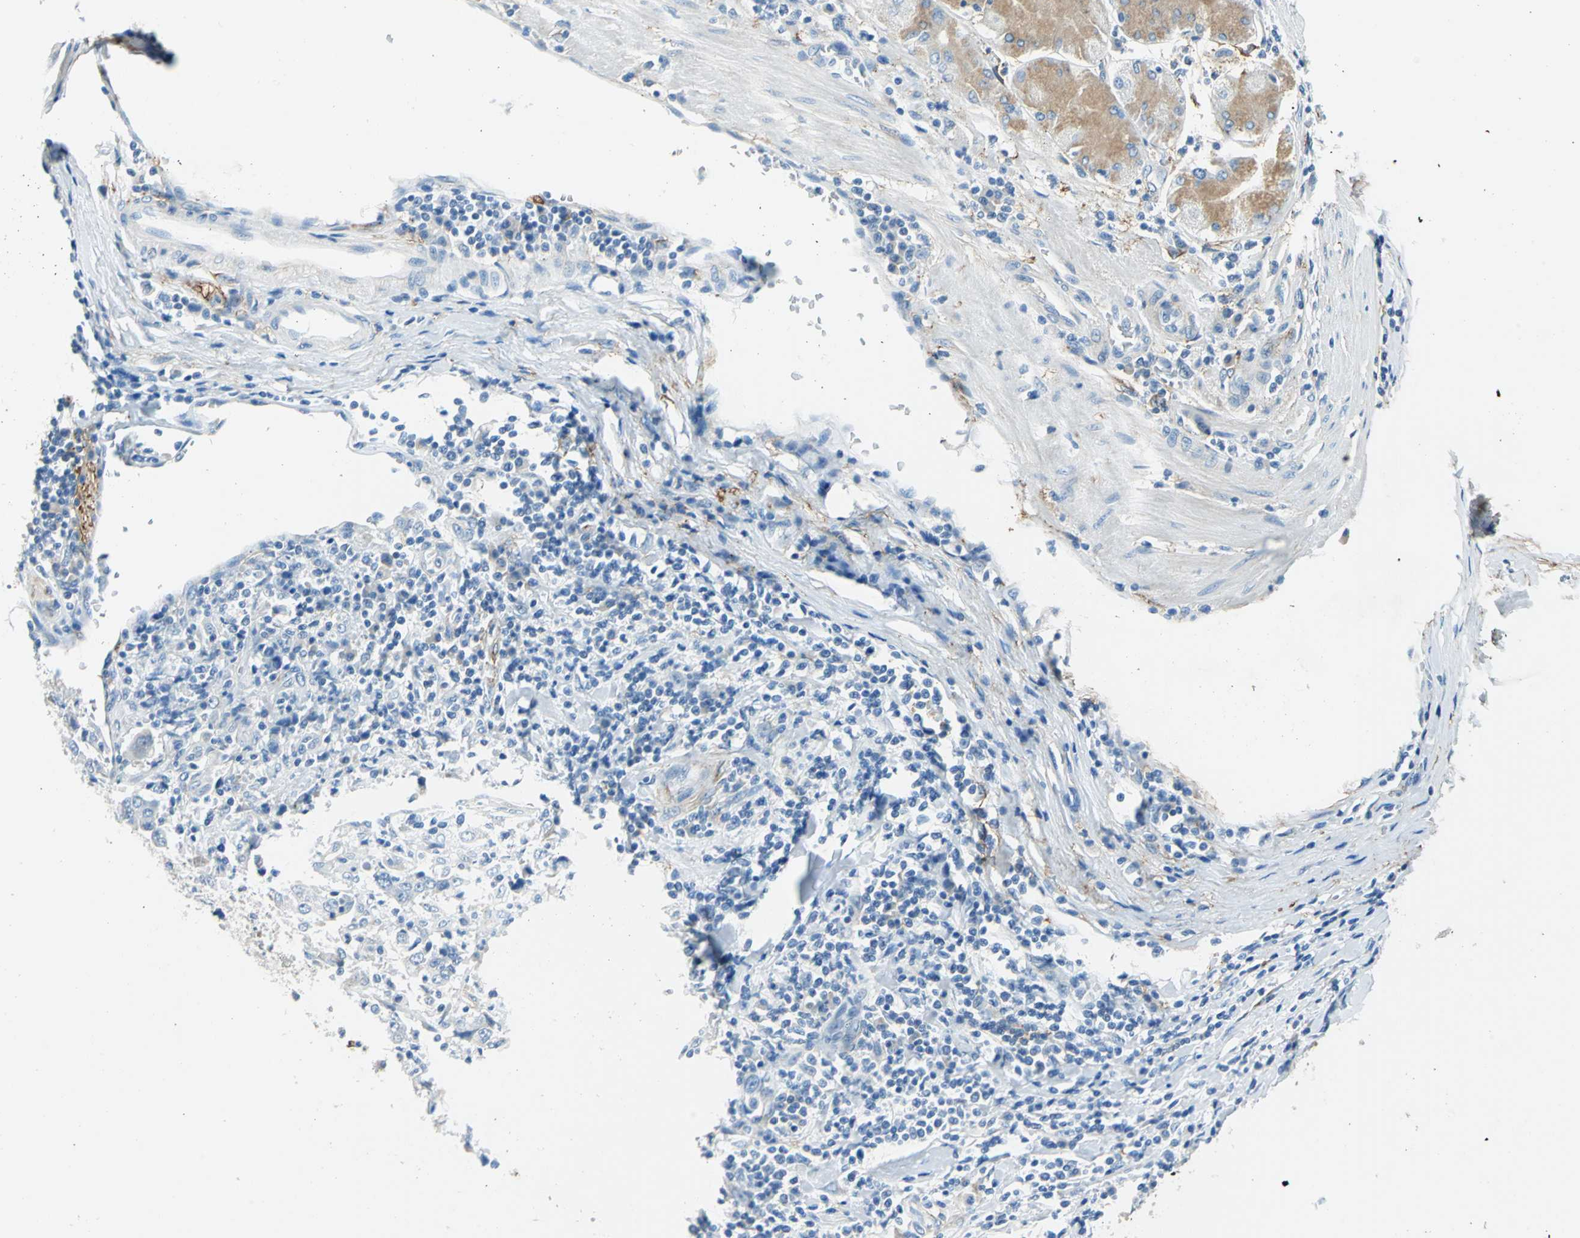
{"staining": {"intensity": "negative", "quantity": "none", "location": "none"}, "tissue": "stomach cancer", "cell_type": "Tumor cells", "image_type": "cancer", "snomed": [{"axis": "morphology", "description": "Normal tissue, NOS"}, {"axis": "morphology", "description": "Adenocarcinoma, NOS"}, {"axis": "topography", "description": "Stomach, upper"}, {"axis": "topography", "description": "Stomach"}], "caption": "There is no significant positivity in tumor cells of adenocarcinoma (stomach).", "gene": "AKAP12", "patient": {"sex": "male", "age": 59}}